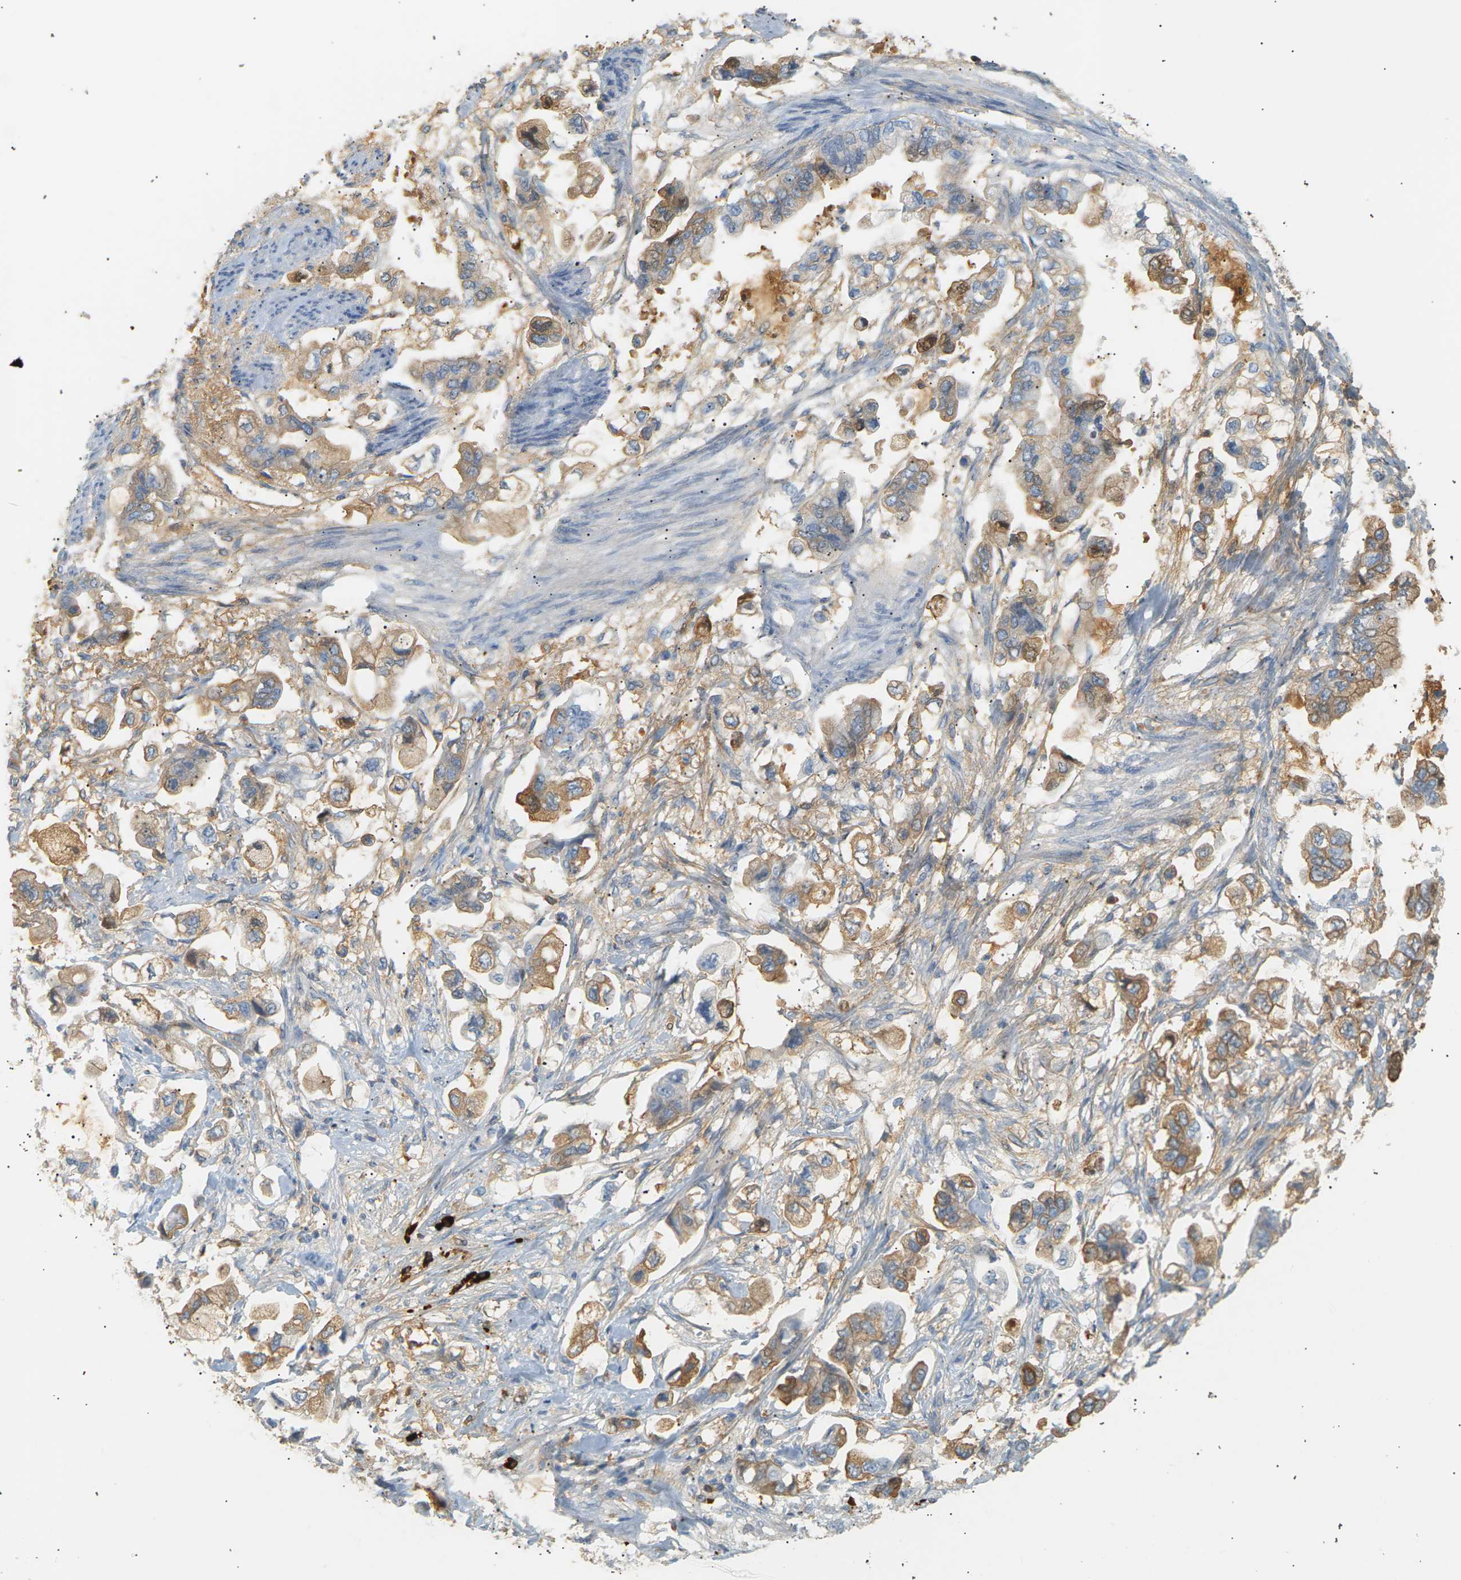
{"staining": {"intensity": "moderate", "quantity": ">75%", "location": "cytoplasmic/membranous"}, "tissue": "stomach cancer", "cell_type": "Tumor cells", "image_type": "cancer", "snomed": [{"axis": "morphology", "description": "Adenocarcinoma, NOS"}, {"axis": "topography", "description": "Stomach"}], "caption": "Stomach cancer tissue displays moderate cytoplasmic/membranous expression in approximately >75% of tumor cells", "gene": "IGLC3", "patient": {"sex": "male", "age": 62}}